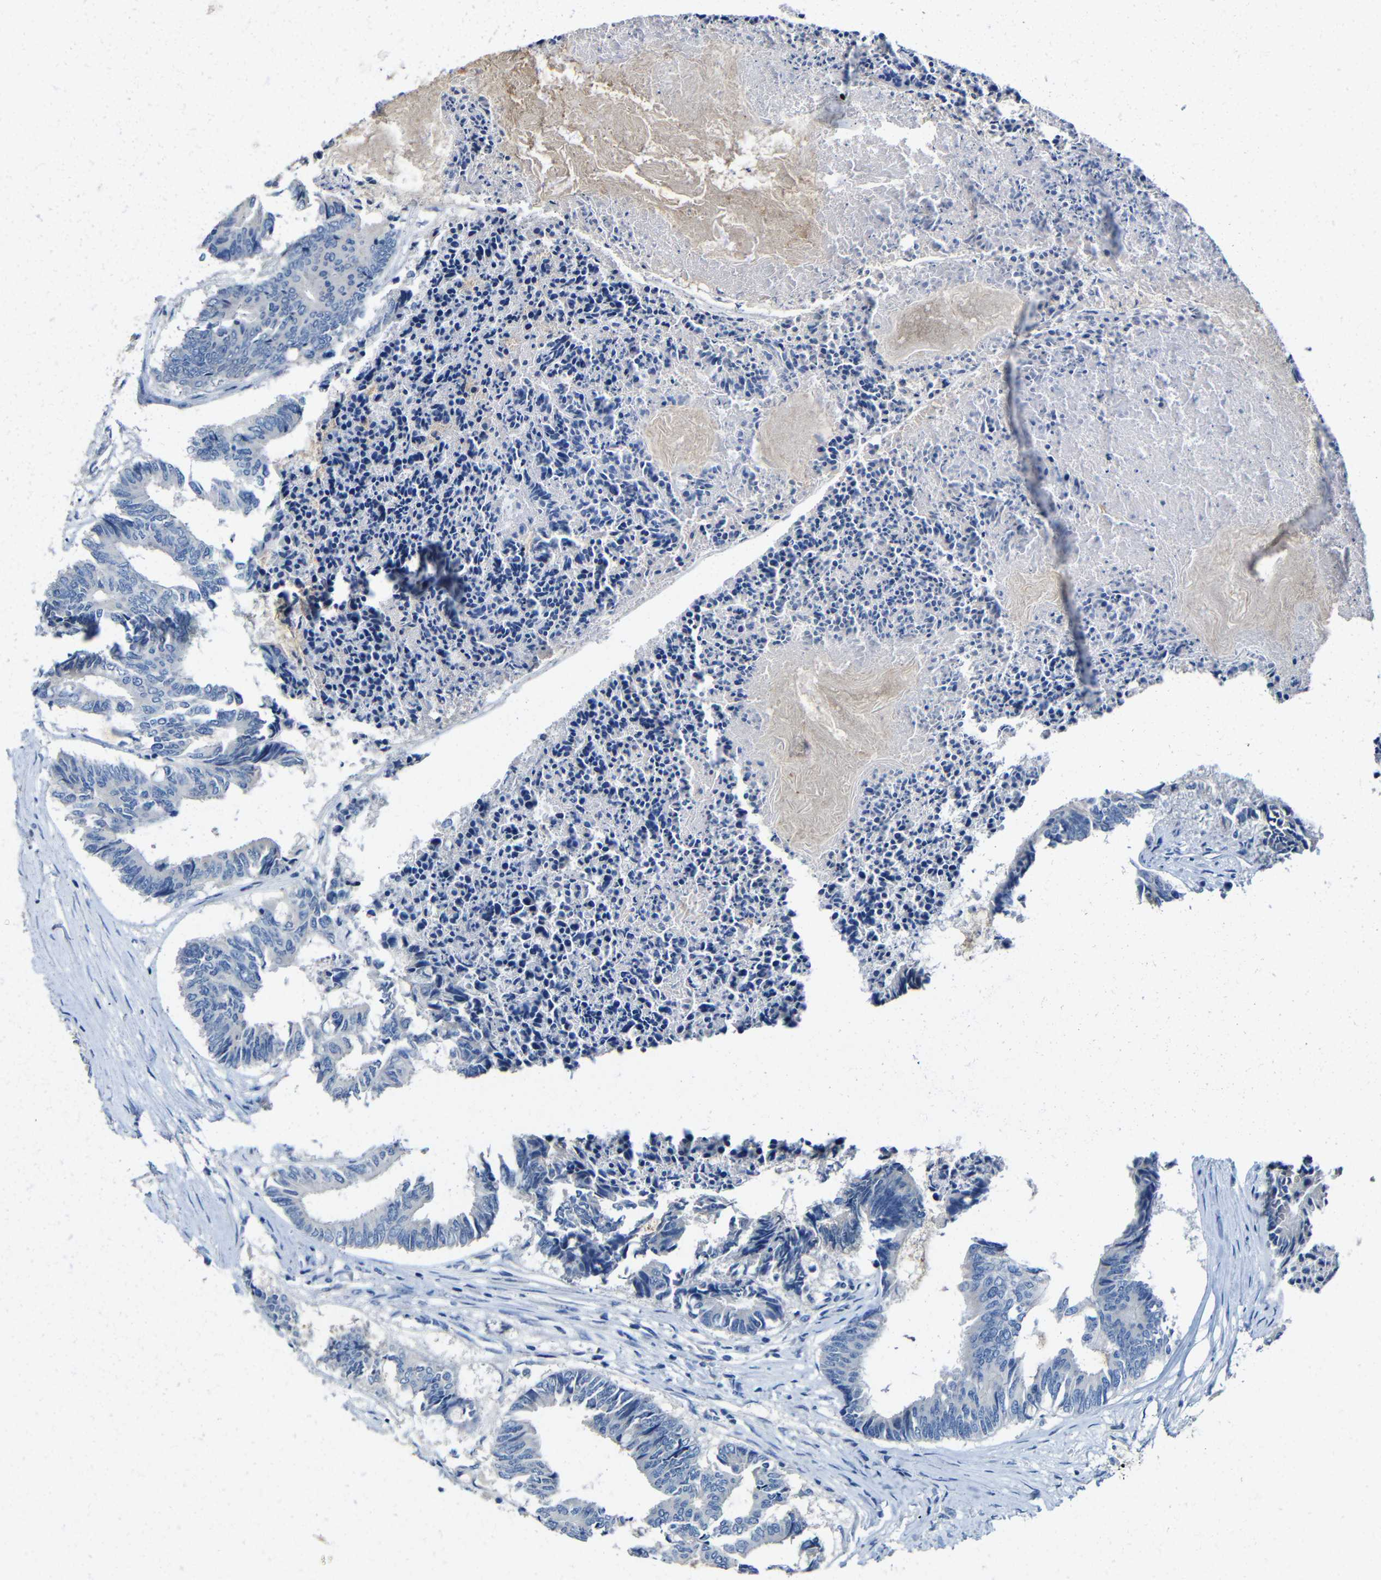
{"staining": {"intensity": "negative", "quantity": "none", "location": "none"}, "tissue": "colorectal cancer", "cell_type": "Tumor cells", "image_type": "cancer", "snomed": [{"axis": "morphology", "description": "Adenocarcinoma, NOS"}, {"axis": "topography", "description": "Rectum"}], "caption": "Adenocarcinoma (colorectal) was stained to show a protein in brown. There is no significant positivity in tumor cells.", "gene": "ACKR2", "patient": {"sex": "male", "age": 63}}